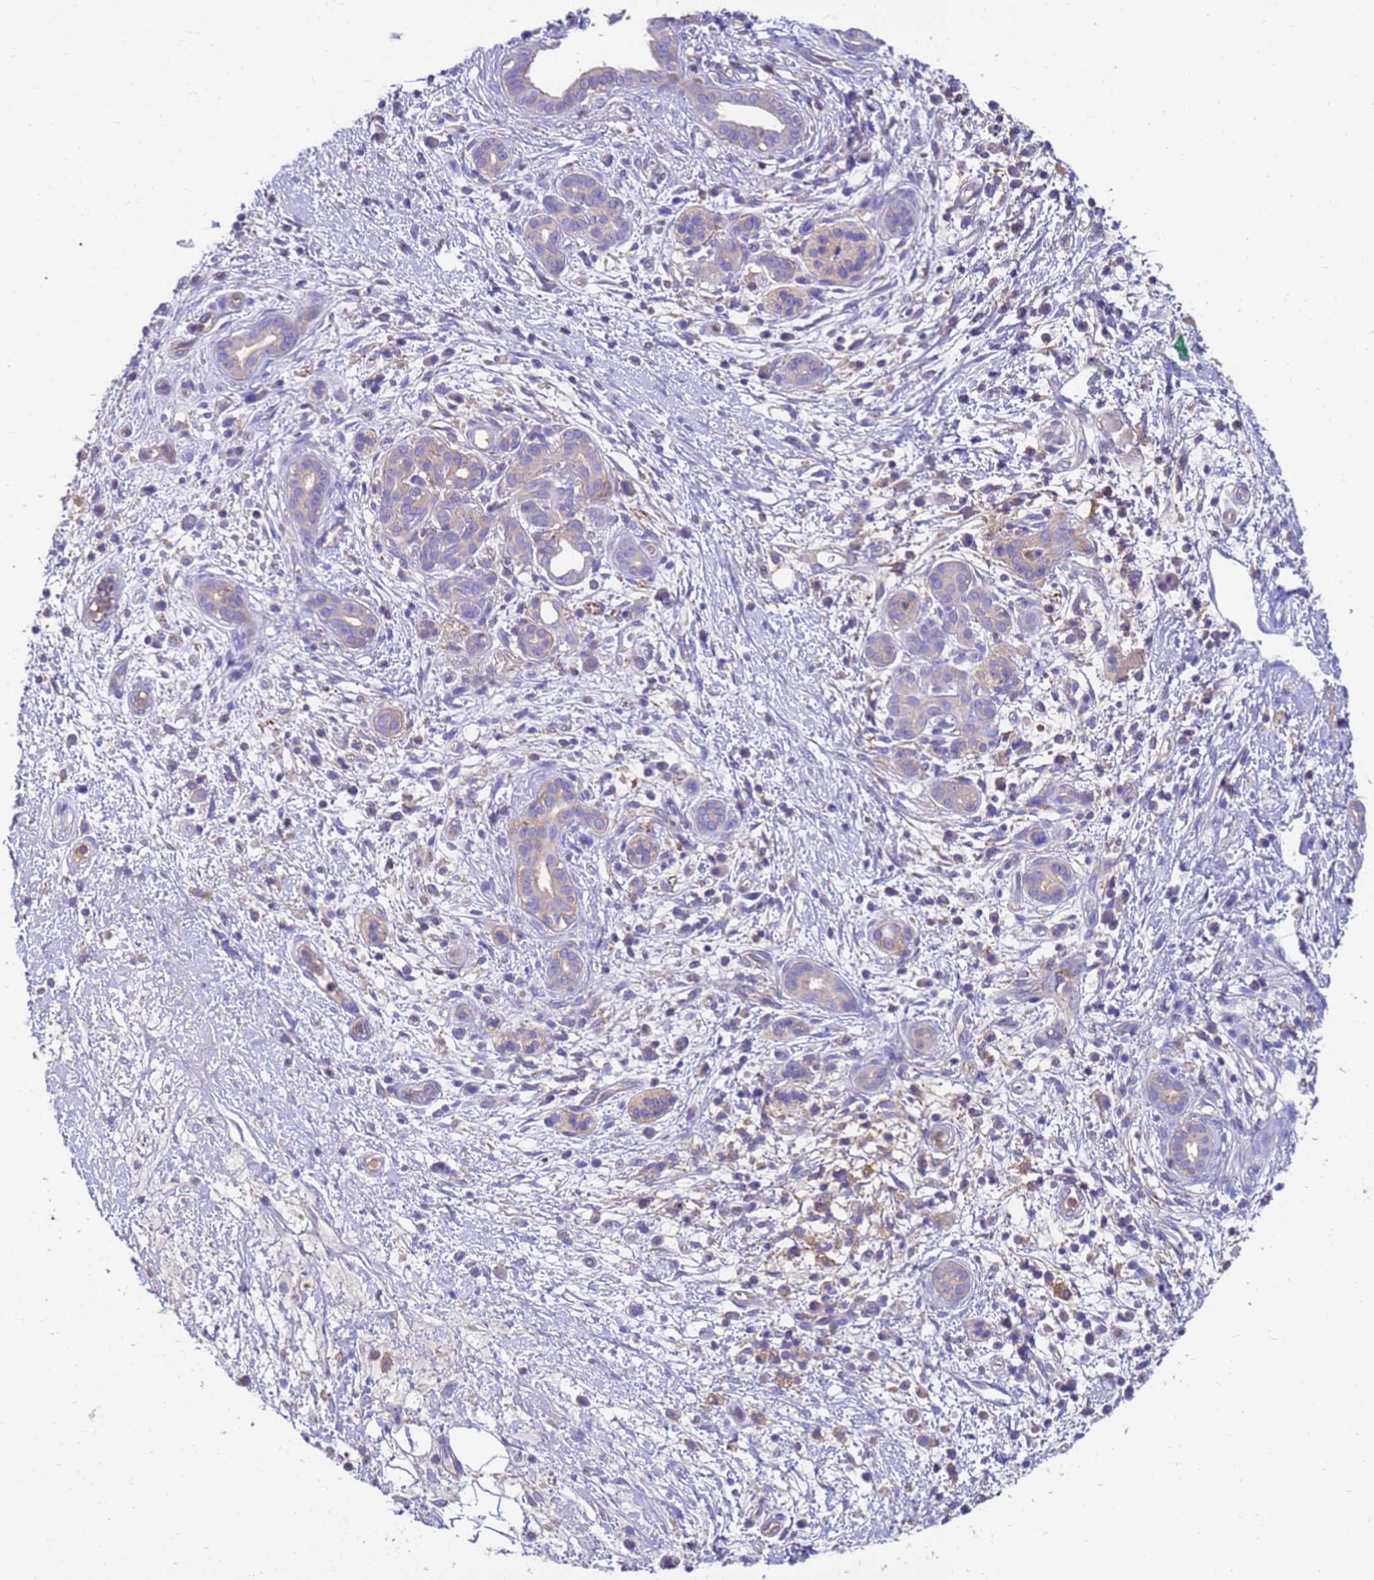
{"staining": {"intensity": "negative", "quantity": "none", "location": "none"}, "tissue": "pancreatic cancer", "cell_type": "Tumor cells", "image_type": "cancer", "snomed": [{"axis": "morphology", "description": "Adenocarcinoma, NOS"}, {"axis": "topography", "description": "Pancreas"}], "caption": "Immunohistochemistry (IHC) micrograph of human pancreatic cancer (adenocarcinoma) stained for a protein (brown), which reveals no expression in tumor cells.", "gene": "ZNF235", "patient": {"sex": "male", "age": 78}}